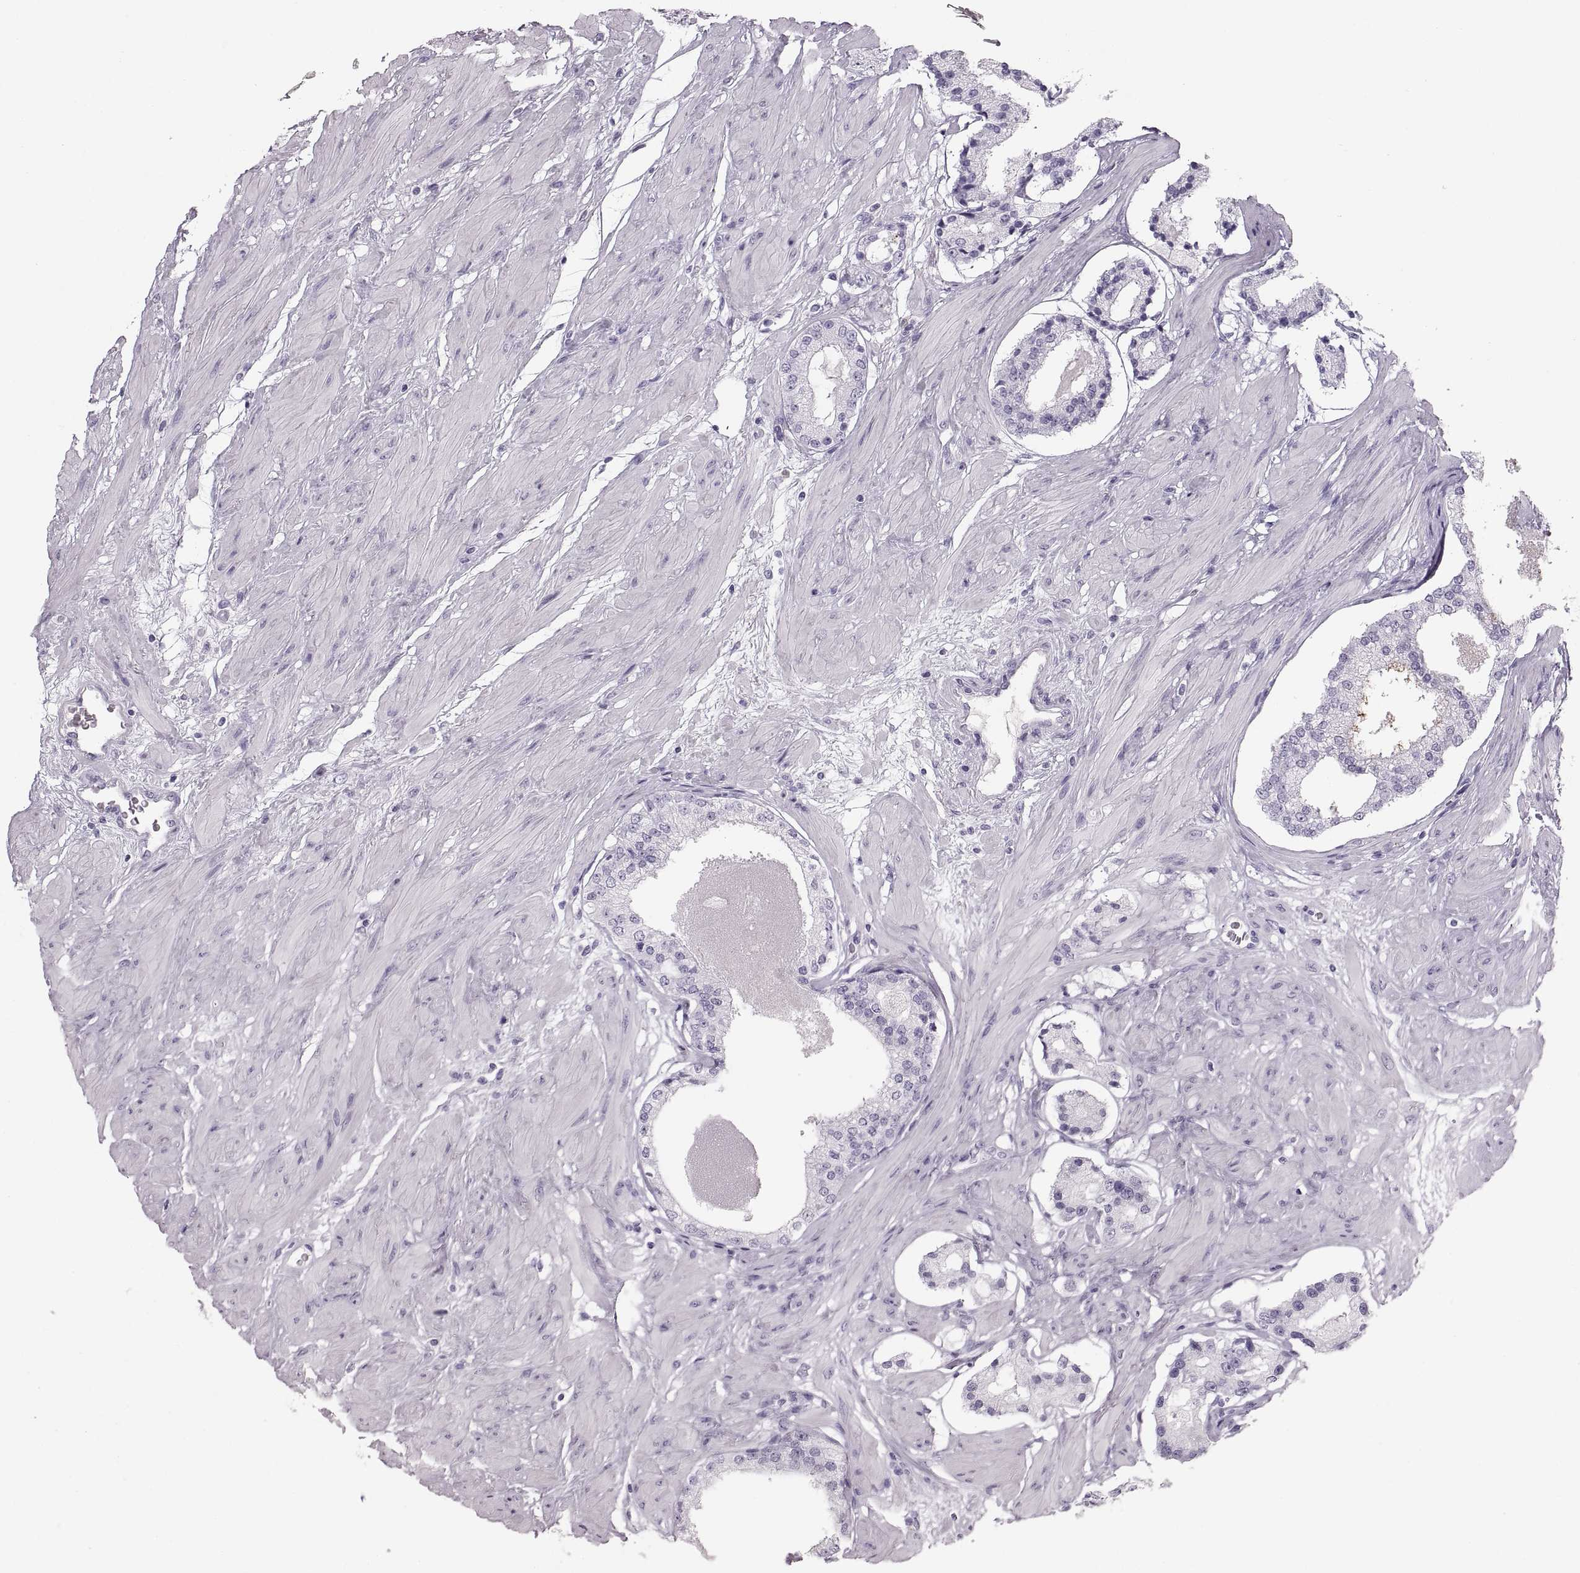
{"staining": {"intensity": "negative", "quantity": "none", "location": "none"}, "tissue": "prostate cancer", "cell_type": "Tumor cells", "image_type": "cancer", "snomed": [{"axis": "morphology", "description": "Adenocarcinoma, Low grade"}, {"axis": "topography", "description": "Prostate"}], "caption": "Tumor cells are negative for protein expression in human low-grade adenocarcinoma (prostate).", "gene": "MILR1", "patient": {"sex": "male", "age": 60}}